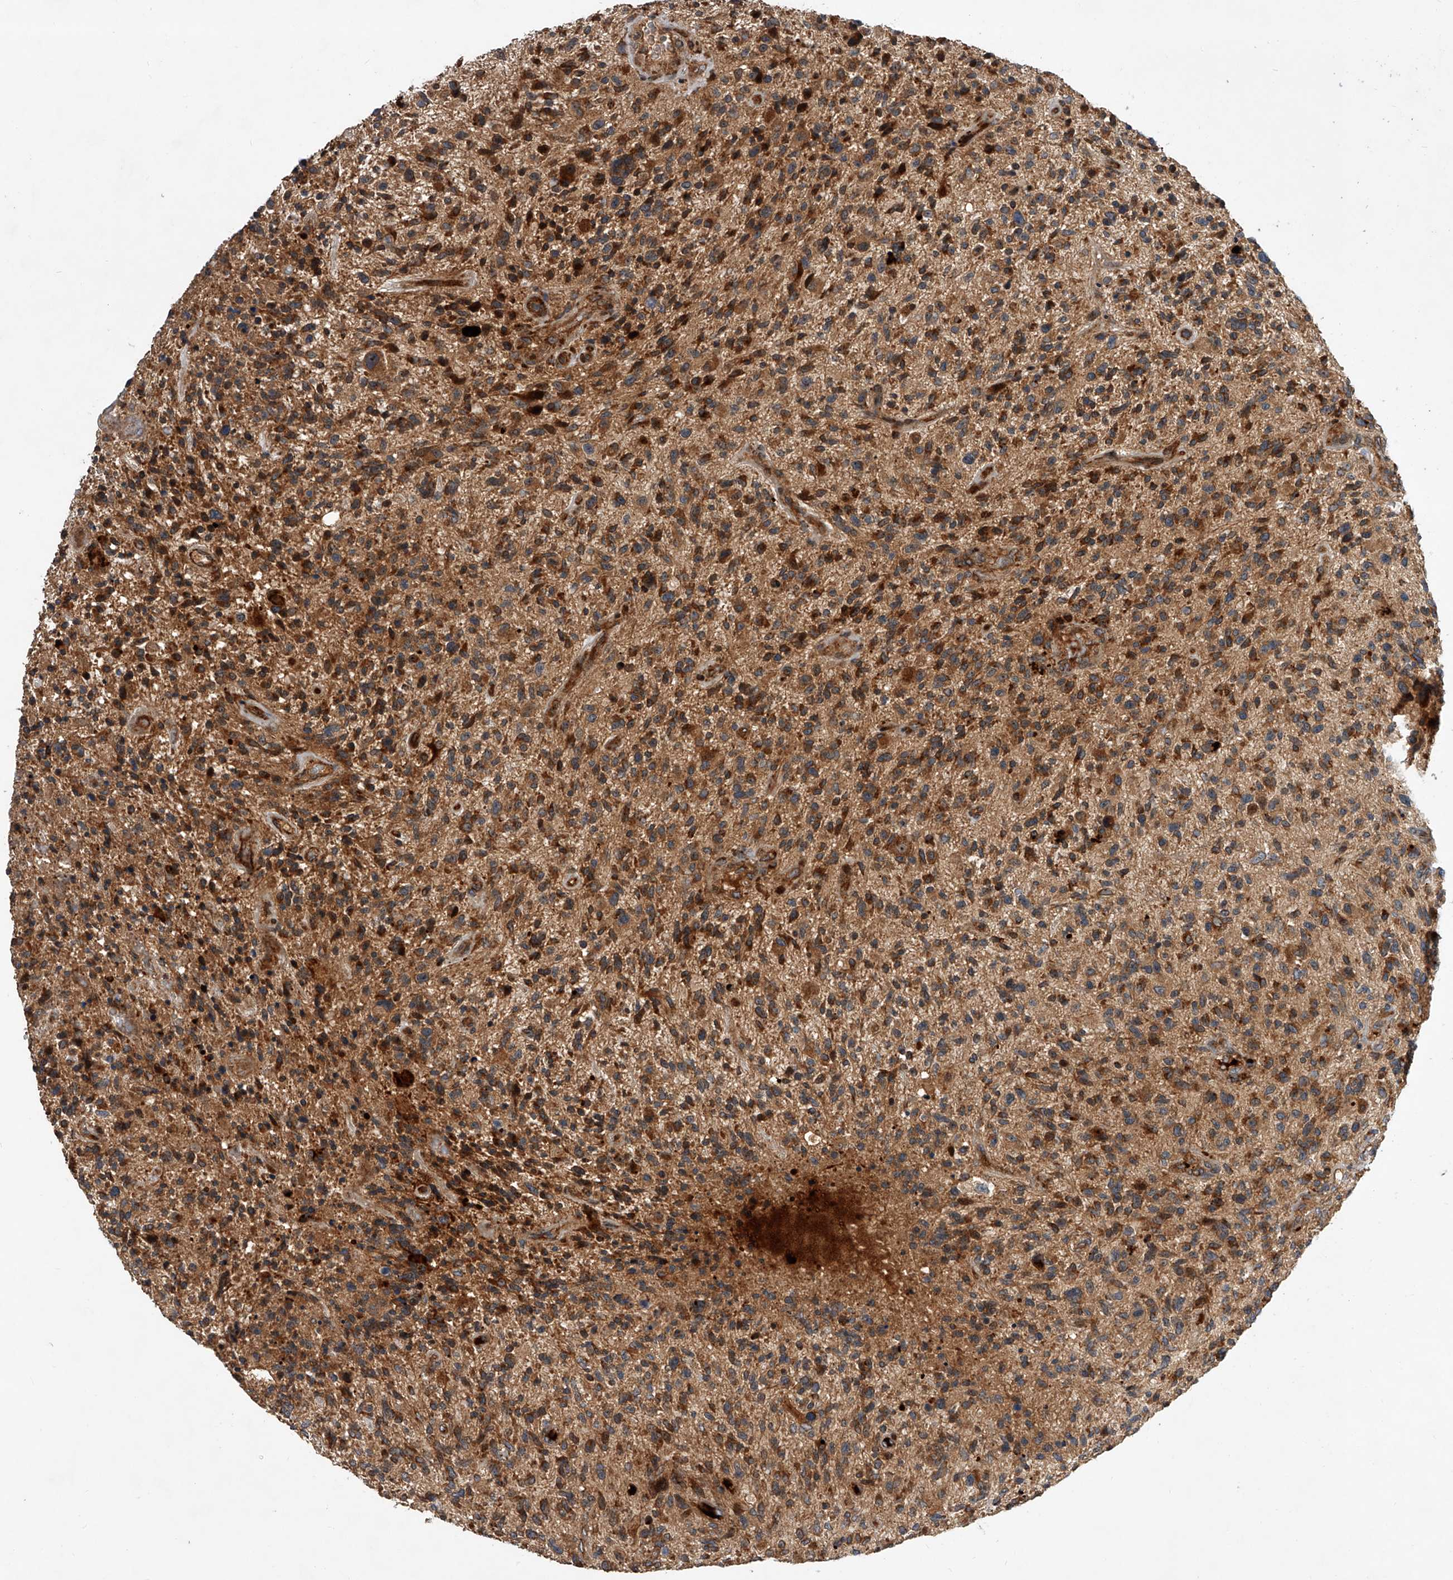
{"staining": {"intensity": "moderate", "quantity": "25%-75%", "location": "cytoplasmic/membranous"}, "tissue": "glioma", "cell_type": "Tumor cells", "image_type": "cancer", "snomed": [{"axis": "morphology", "description": "Glioma, malignant, High grade"}, {"axis": "topography", "description": "Brain"}], "caption": "A high-resolution photomicrograph shows IHC staining of malignant glioma (high-grade), which displays moderate cytoplasmic/membranous positivity in about 25%-75% of tumor cells.", "gene": "USP47", "patient": {"sex": "male", "age": 47}}